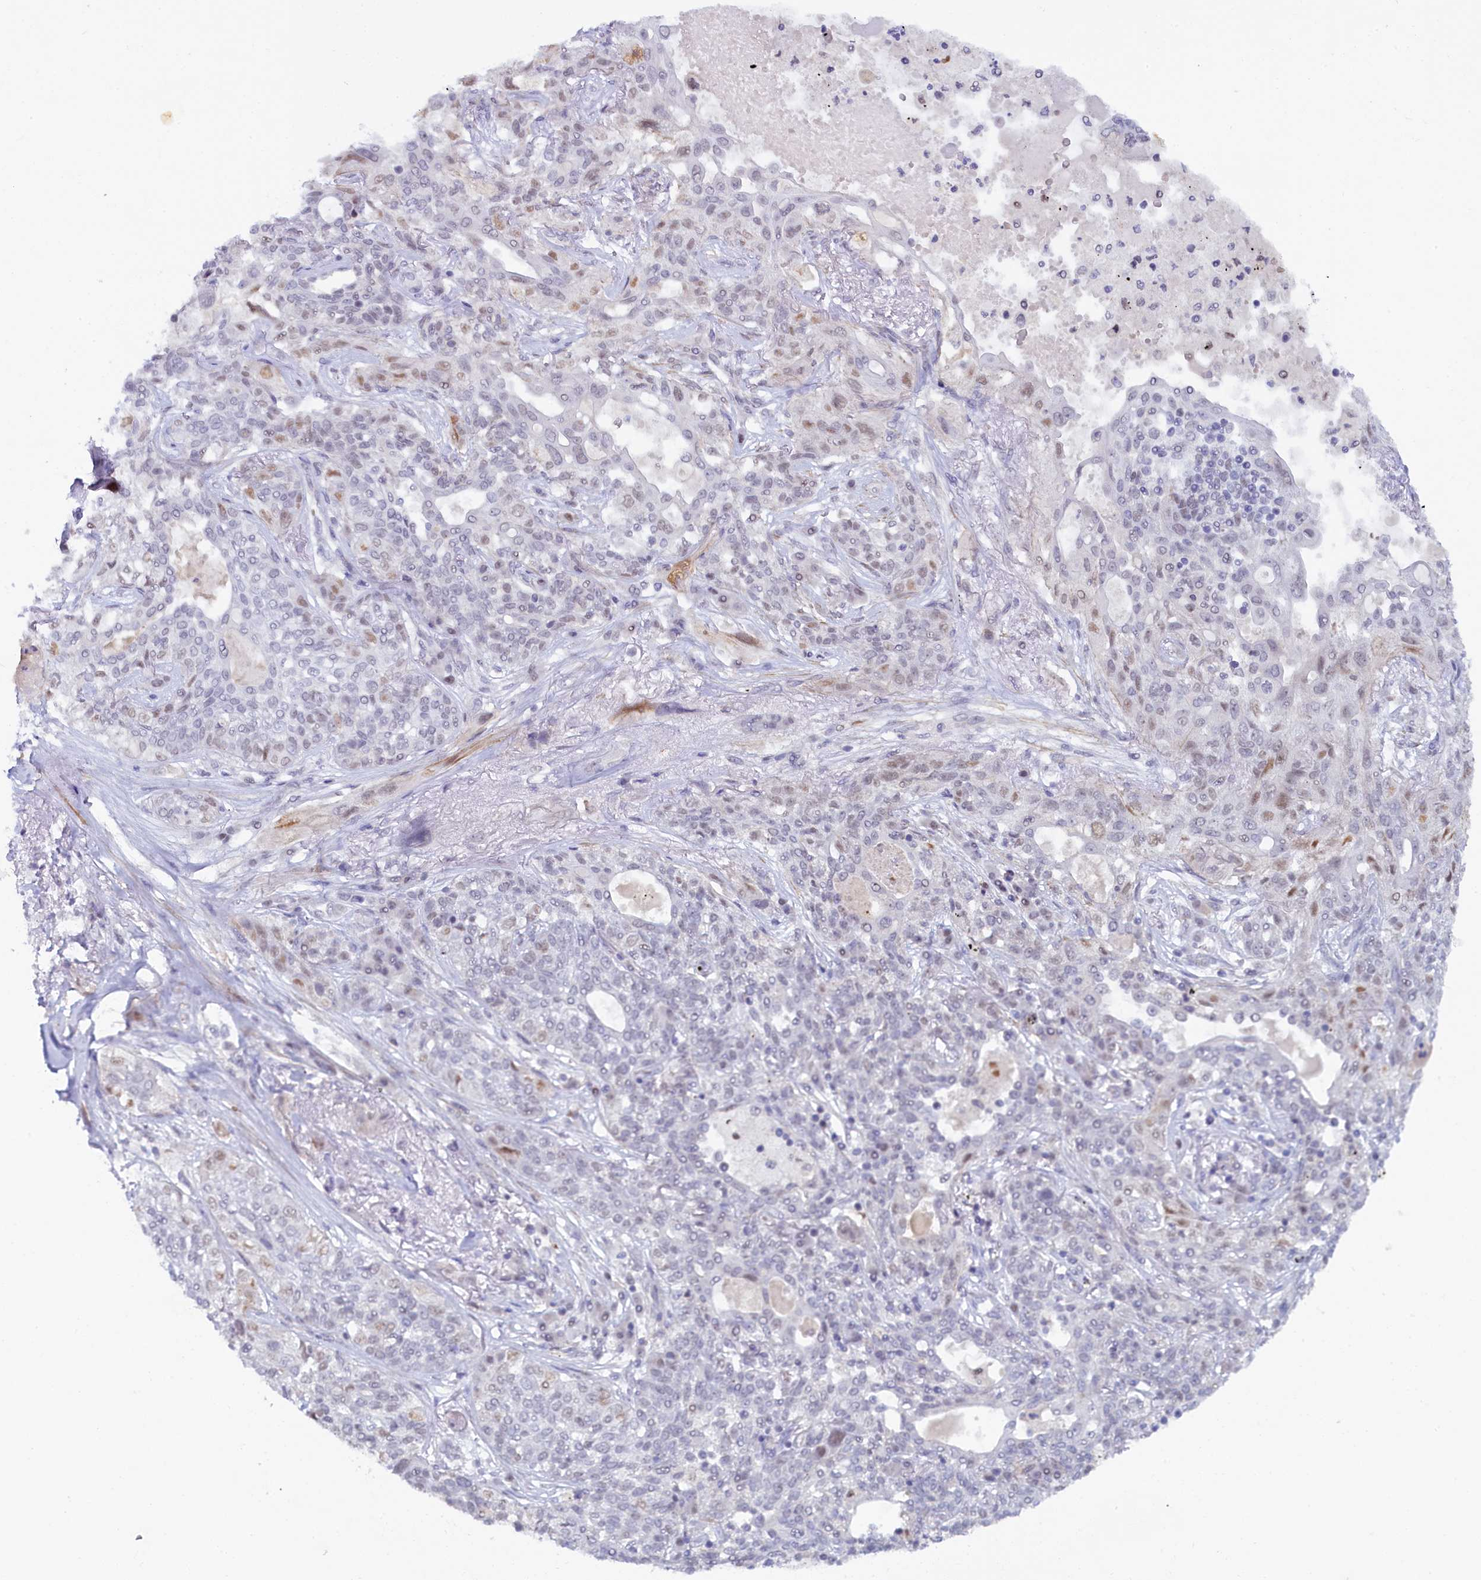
{"staining": {"intensity": "weak", "quantity": "<25%", "location": "nuclear"}, "tissue": "lung cancer", "cell_type": "Tumor cells", "image_type": "cancer", "snomed": [{"axis": "morphology", "description": "Squamous cell carcinoma, NOS"}, {"axis": "topography", "description": "Lung"}], "caption": "Human lung cancer stained for a protein using immunohistochemistry displays no positivity in tumor cells.", "gene": "INTS14", "patient": {"sex": "female", "age": 70}}